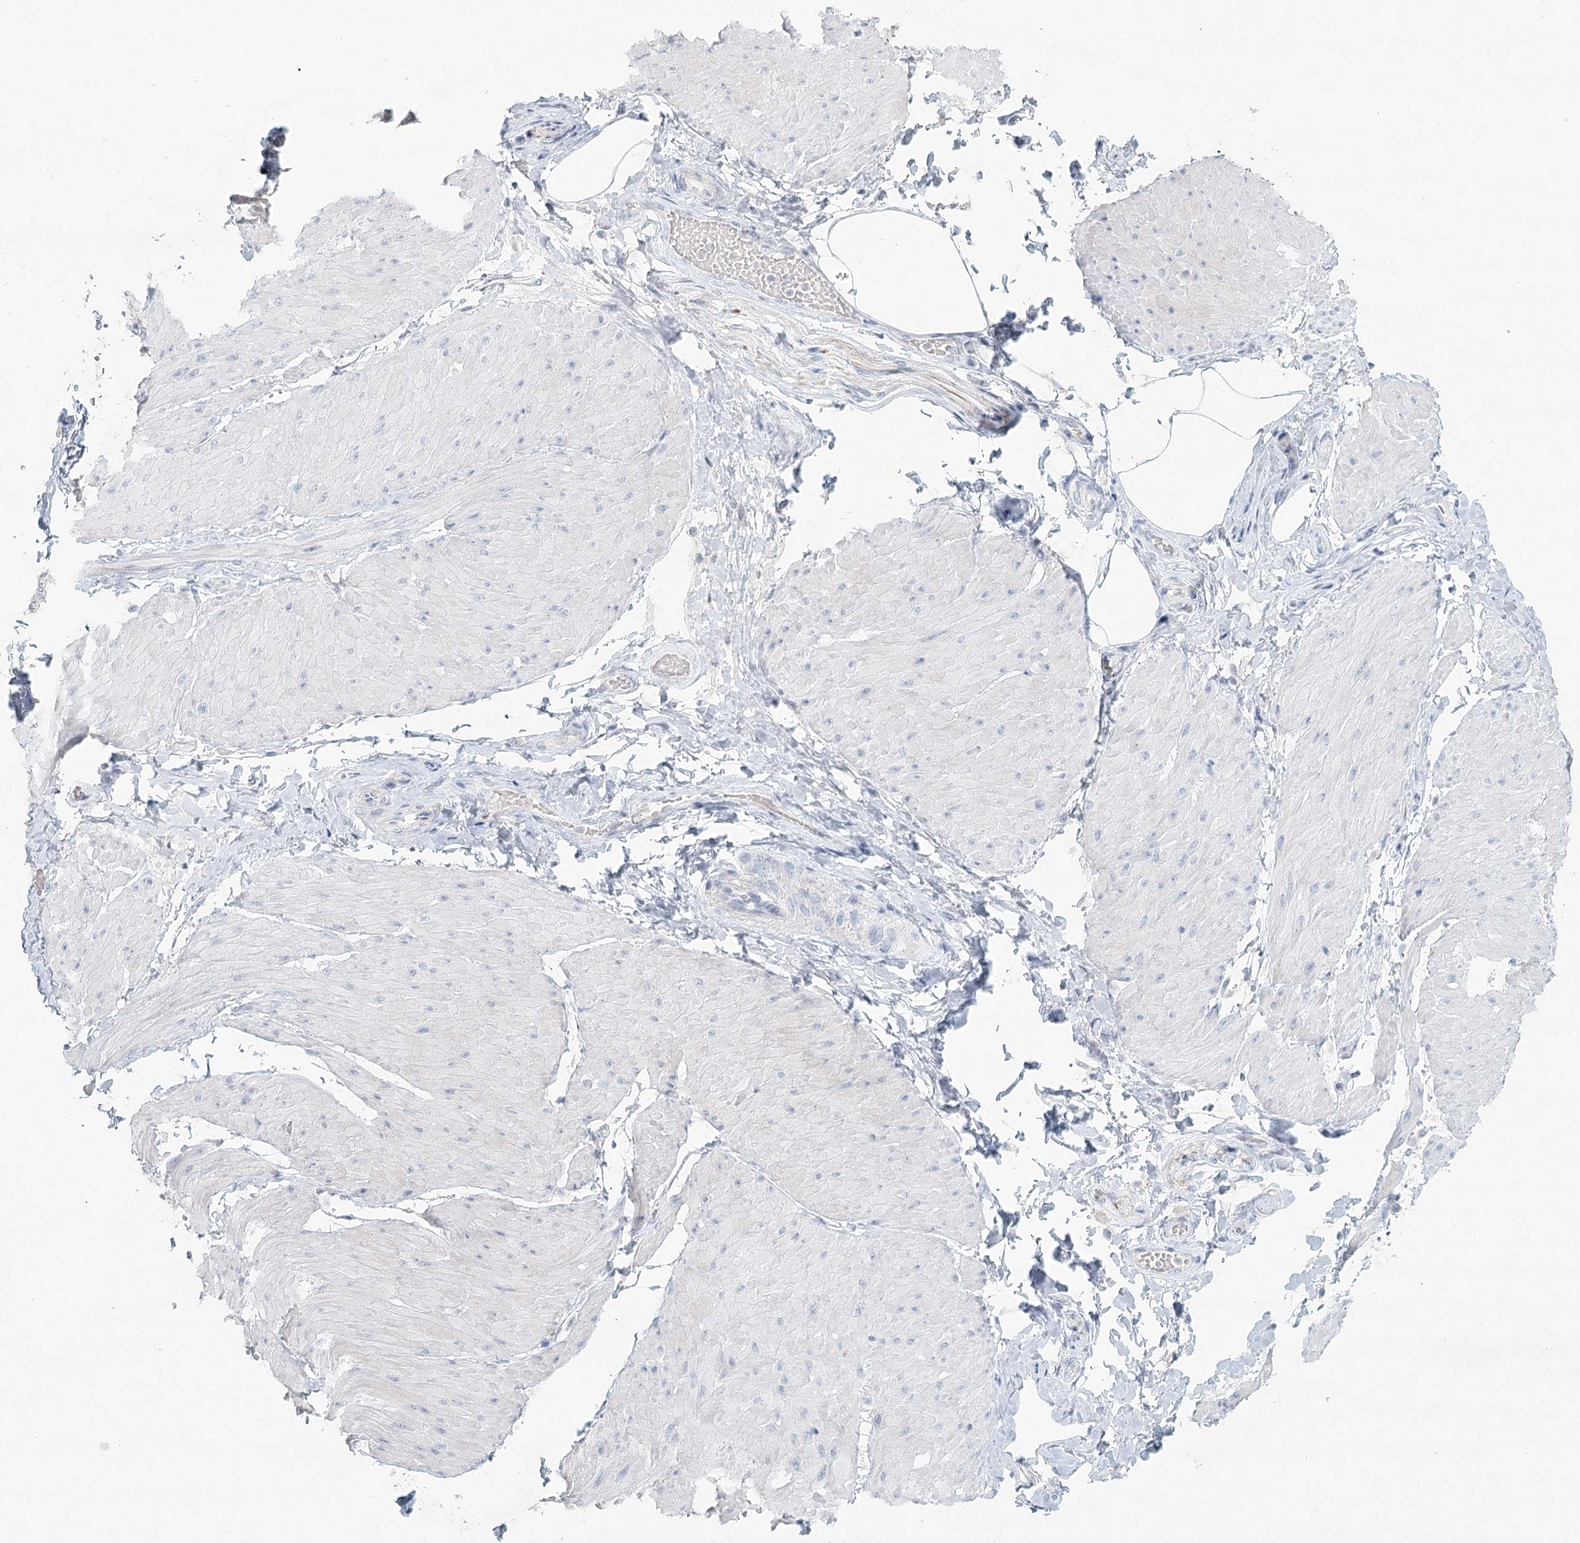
{"staining": {"intensity": "negative", "quantity": "none", "location": "none"}, "tissue": "smooth muscle", "cell_type": "Smooth muscle cells", "image_type": "normal", "snomed": [{"axis": "morphology", "description": "Urothelial carcinoma, High grade"}, {"axis": "topography", "description": "Urinary bladder"}], "caption": "This is an IHC histopathology image of unremarkable smooth muscle. There is no positivity in smooth muscle cells.", "gene": "LRP2BP", "patient": {"sex": "male", "age": 46}}